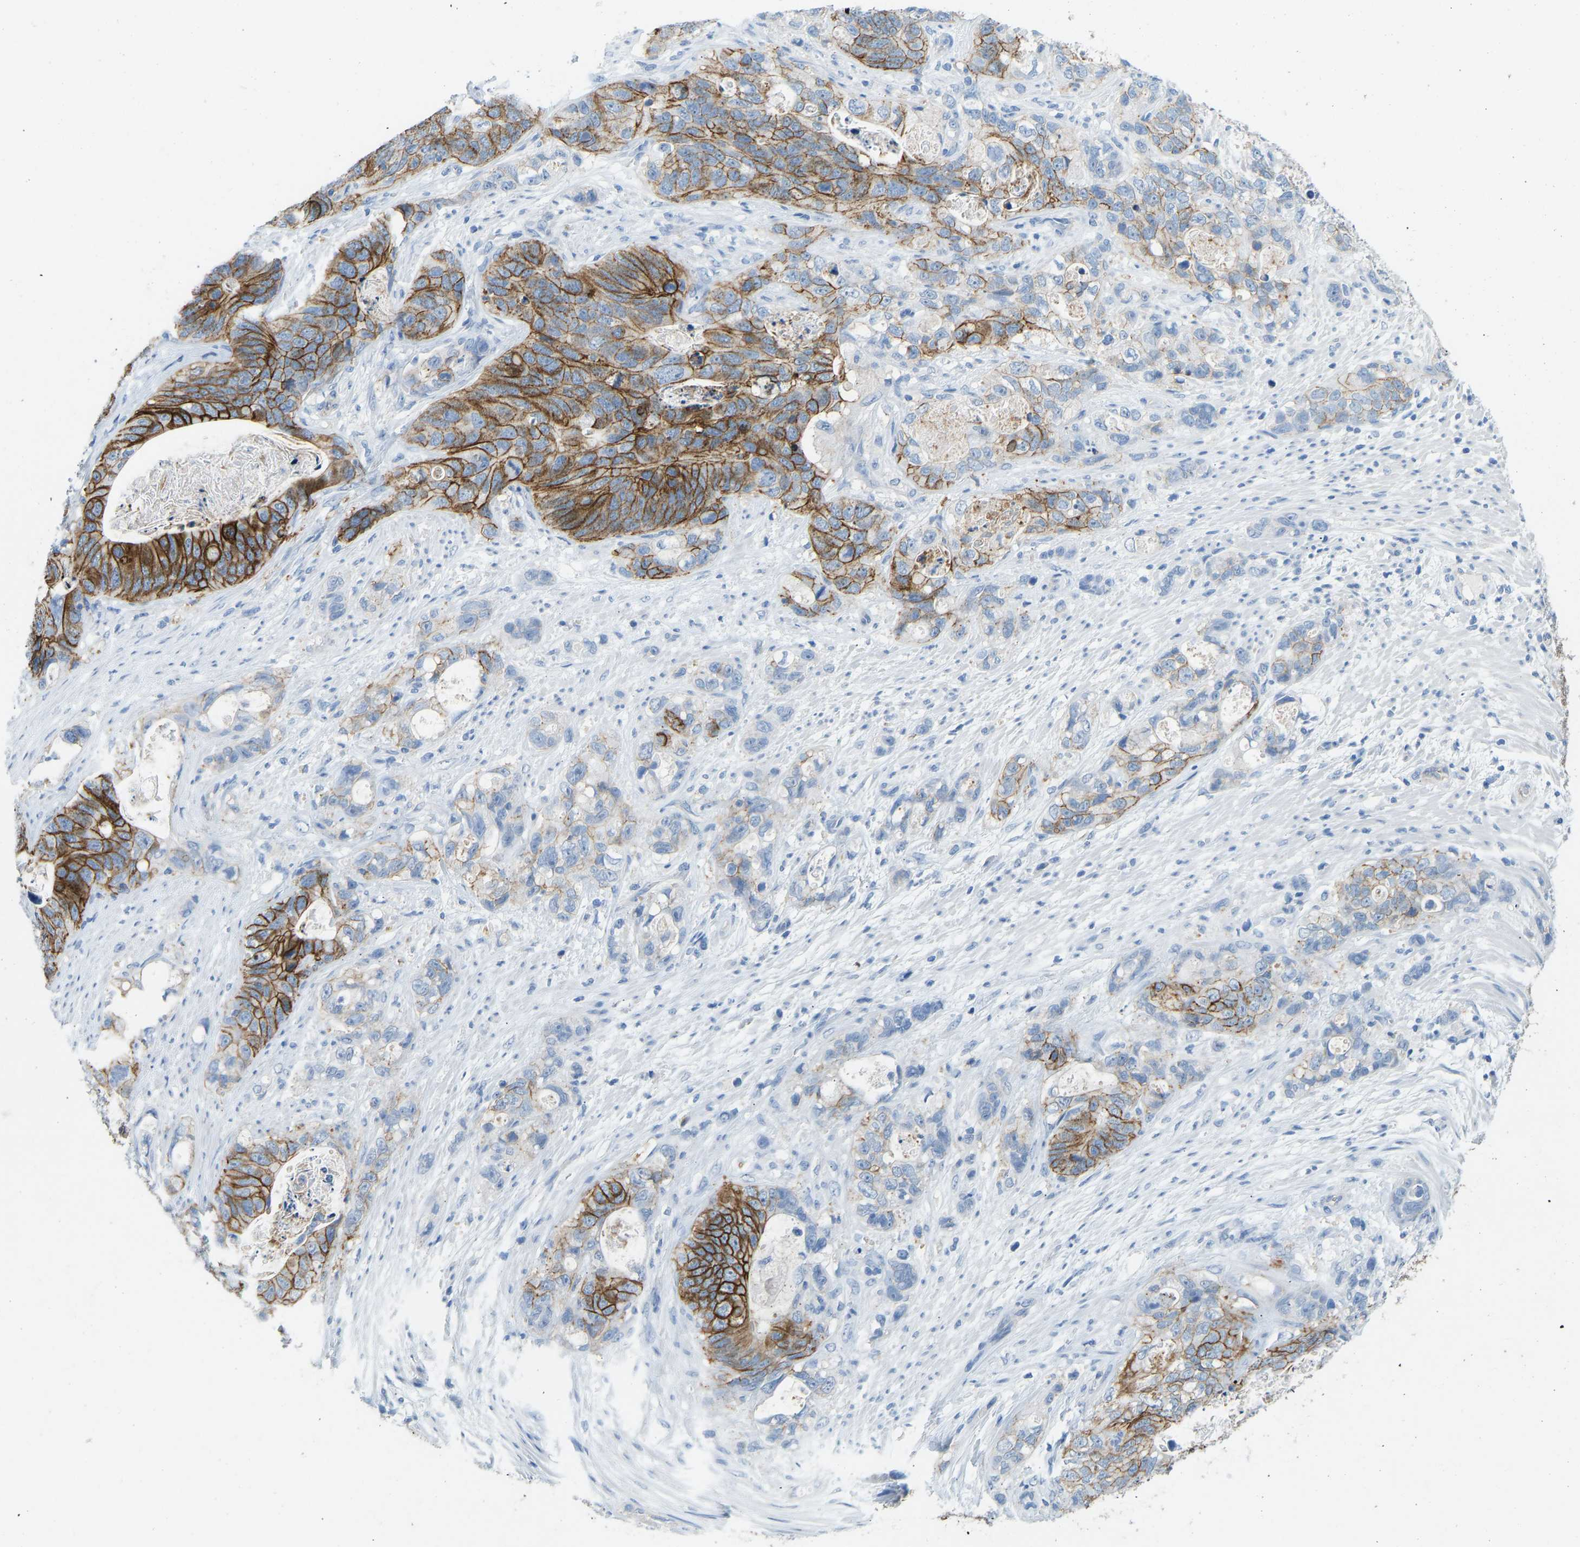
{"staining": {"intensity": "strong", "quantity": ">75%", "location": "cytoplasmic/membranous"}, "tissue": "stomach cancer", "cell_type": "Tumor cells", "image_type": "cancer", "snomed": [{"axis": "morphology", "description": "Normal tissue, NOS"}, {"axis": "morphology", "description": "Adenocarcinoma, NOS"}, {"axis": "topography", "description": "Stomach"}], "caption": "An image showing strong cytoplasmic/membranous expression in about >75% of tumor cells in stomach cancer, as visualized by brown immunohistochemical staining.", "gene": "ATP1A1", "patient": {"sex": "female", "age": 89}}